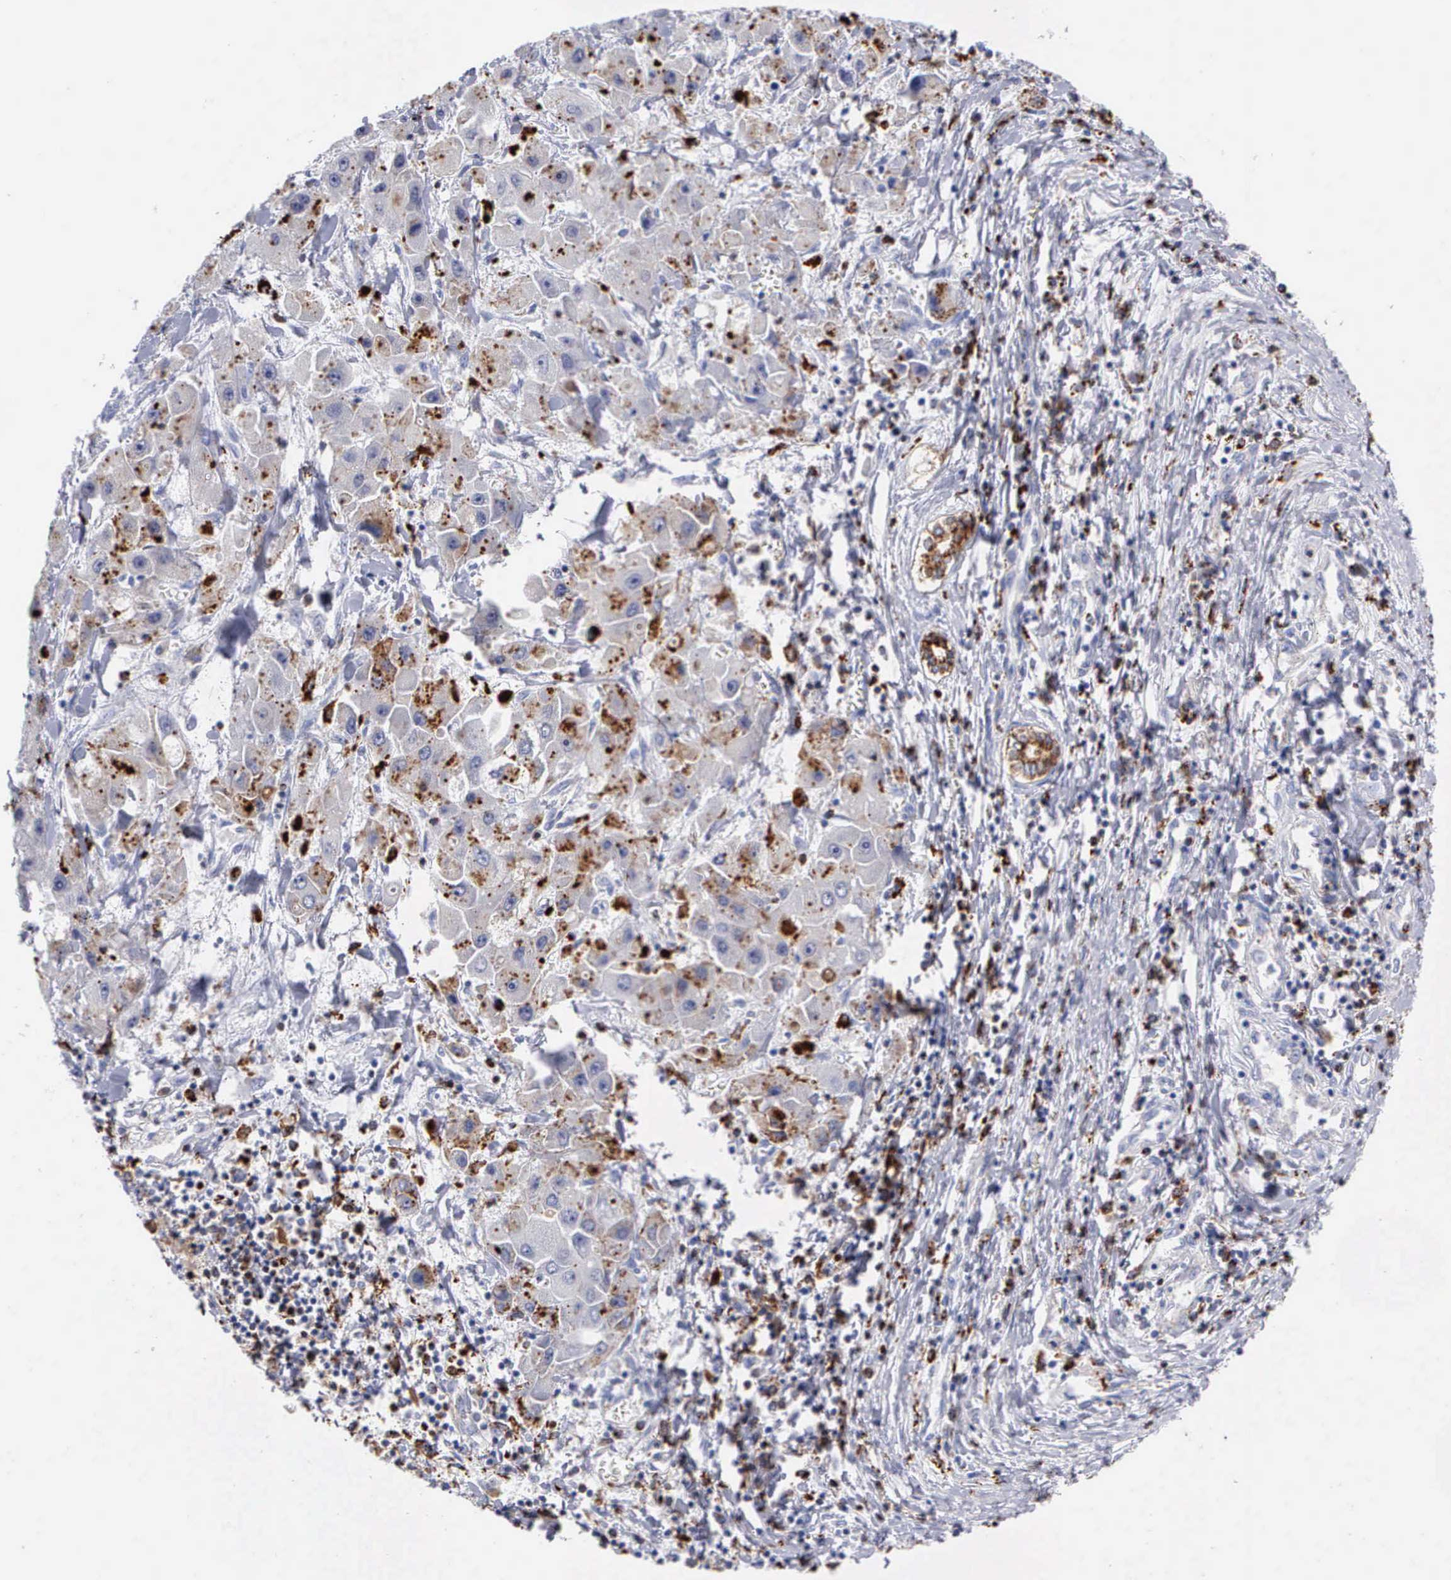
{"staining": {"intensity": "moderate", "quantity": "25%-75%", "location": "cytoplasmic/membranous"}, "tissue": "liver cancer", "cell_type": "Tumor cells", "image_type": "cancer", "snomed": [{"axis": "morphology", "description": "Carcinoma, Hepatocellular, NOS"}, {"axis": "topography", "description": "Liver"}], "caption": "Human hepatocellular carcinoma (liver) stained with a protein marker demonstrates moderate staining in tumor cells.", "gene": "CTSH", "patient": {"sex": "male", "age": 24}}